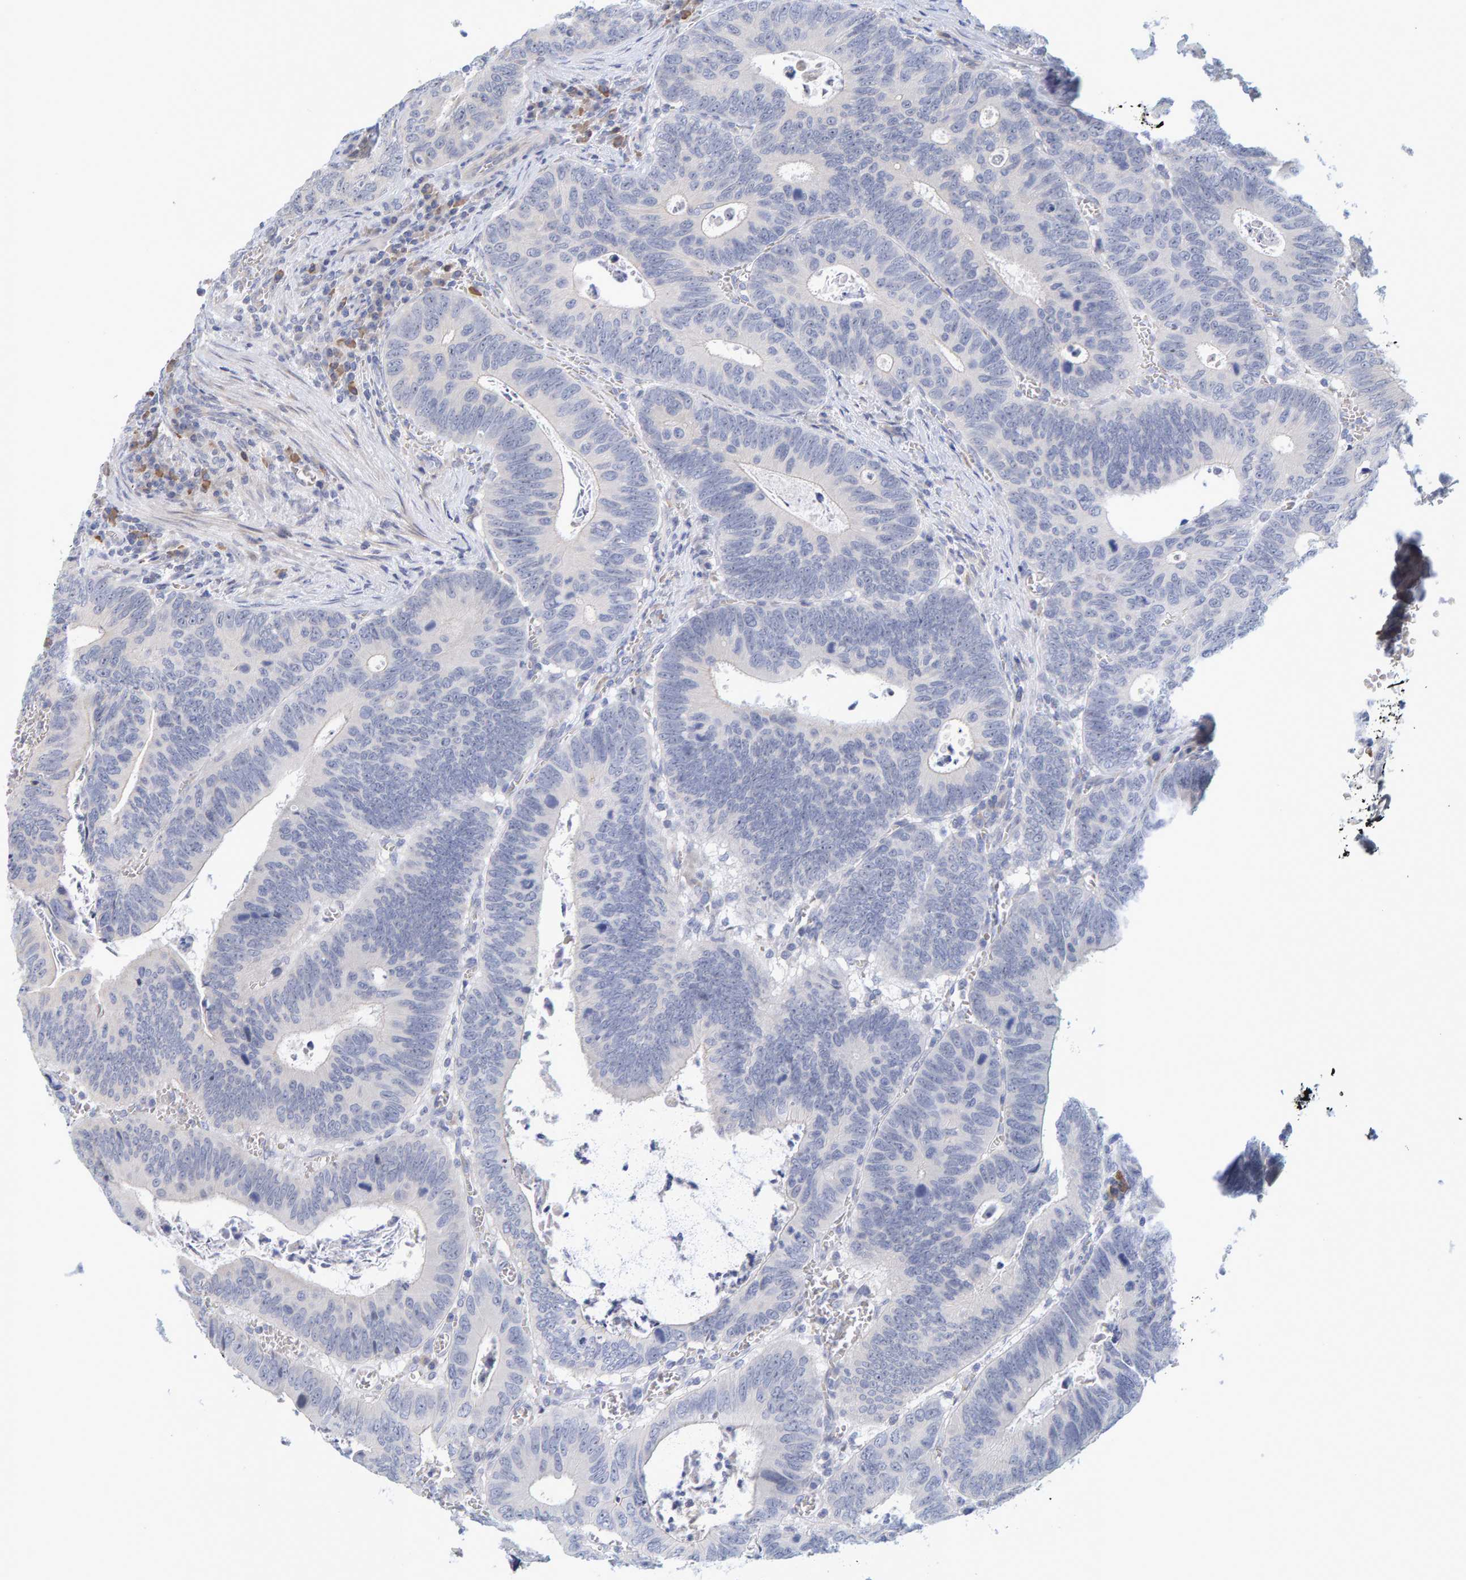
{"staining": {"intensity": "negative", "quantity": "none", "location": "none"}, "tissue": "colorectal cancer", "cell_type": "Tumor cells", "image_type": "cancer", "snomed": [{"axis": "morphology", "description": "Inflammation, NOS"}, {"axis": "morphology", "description": "Adenocarcinoma, NOS"}, {"axis": "topography", "description": "Colon"}], "caption": "DAB immunohistochemical staining of human colorectal cancer (adenocarcinoma) reveals no significant staining in tumor cells.", "gene": "ZNF77", "patient": {"sex": "male", "age": 72}}